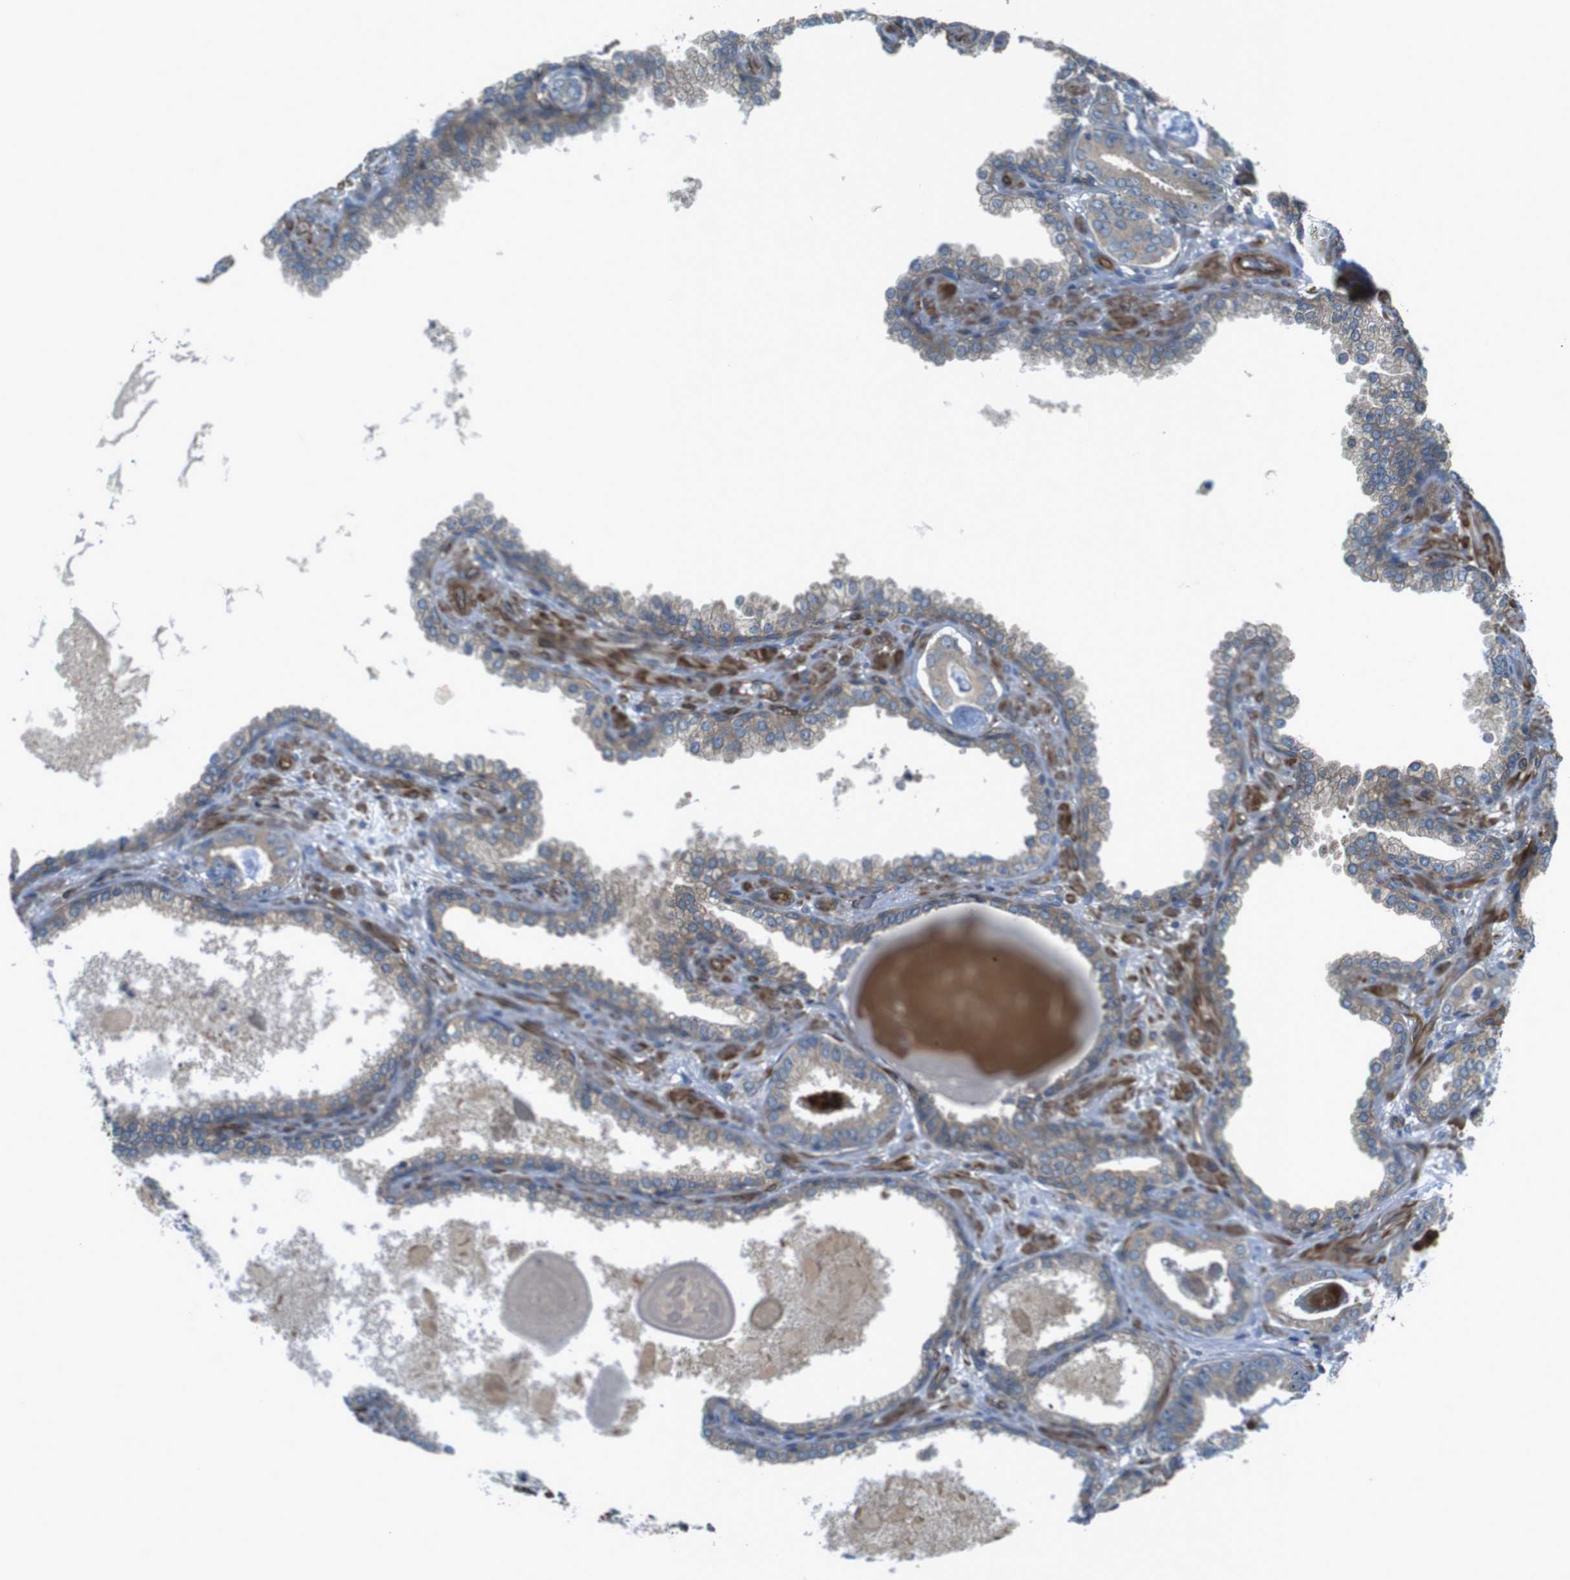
{"staining": {"intensity": "weak", "quantity": ">75%", "location": "cytoplasmic/membranous"}, "tissue": "prostate cancer", "cell_type": "Tumor cells", "image_type": "cancer", "snomed": [{"axis": "morphology", "description": "Adenocarcinoma, Low grade"}, {"axis": "topography", "description": "Prostate"}], "caption": "Protein staining by immunohistochemistry (IHC) demonstrates weak cytoplasmic/membranous staining in about >75% of tumor cells in adenocarcinoma (low-grade) (prostate).", "gene": "TSC1", "patient": {"sex": "male", "age": 53}}